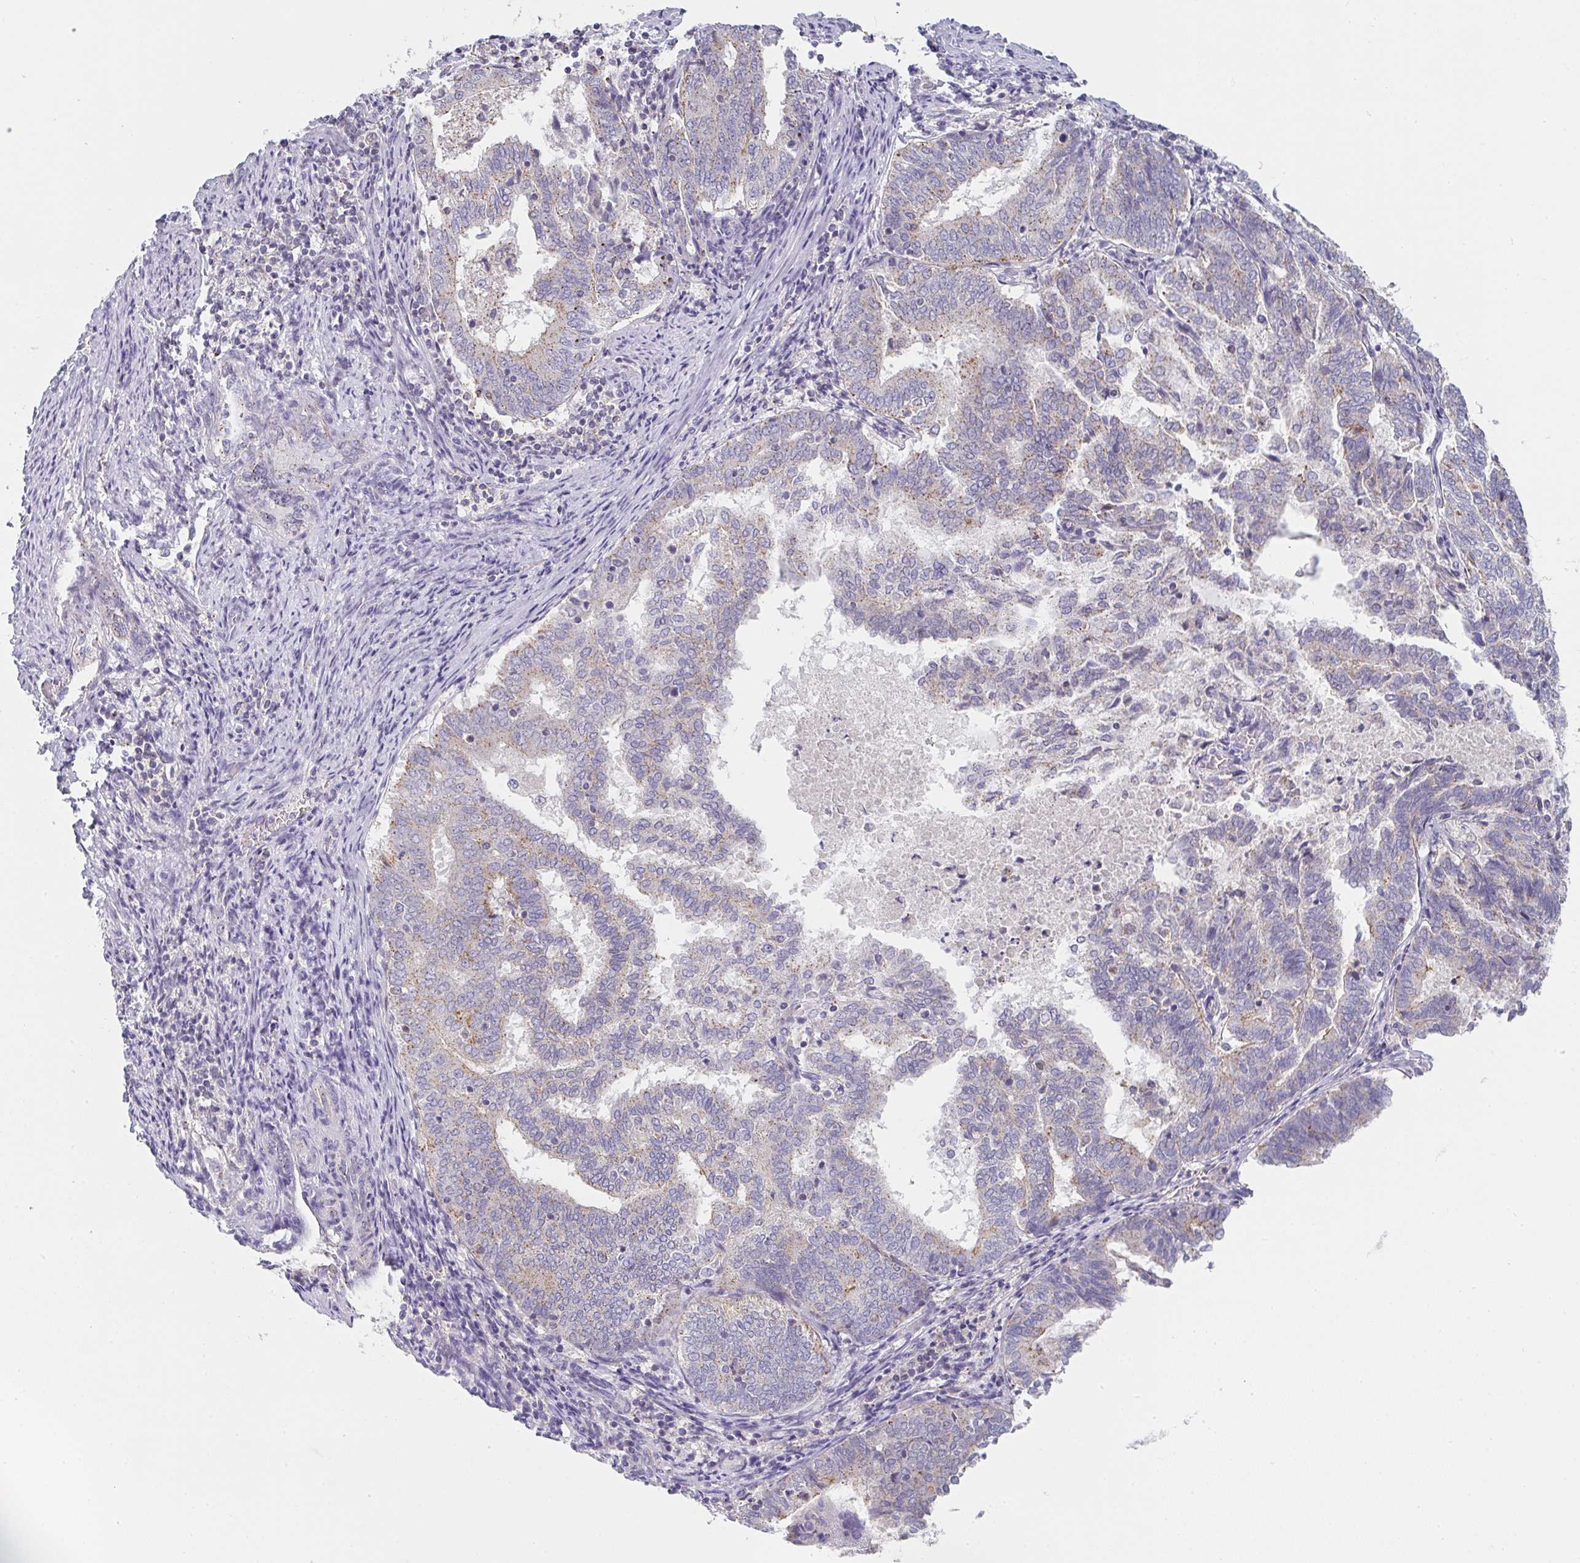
{"staining": {"intensity": "weak", "quantity": "25%-75%", "location": "cytoplasmic/membranous"}, "tissue": "endometrial cancer", "cell_type": "Tumor cells", "image_type": "cancer", "snomed": [{"axis": "morphology", "description": "Adenocarcinoma, NOS"}, {"axis": "topography", "description": "Endometrium"}], "caption": "Protein staining of endometrial cancer tissue demonstrates weak cytoplasmic/membranous expression in approximately 25%-75% of tumor cells.", "gene": "CHMP5", "patient": {"sex": "female", "age": 80}}